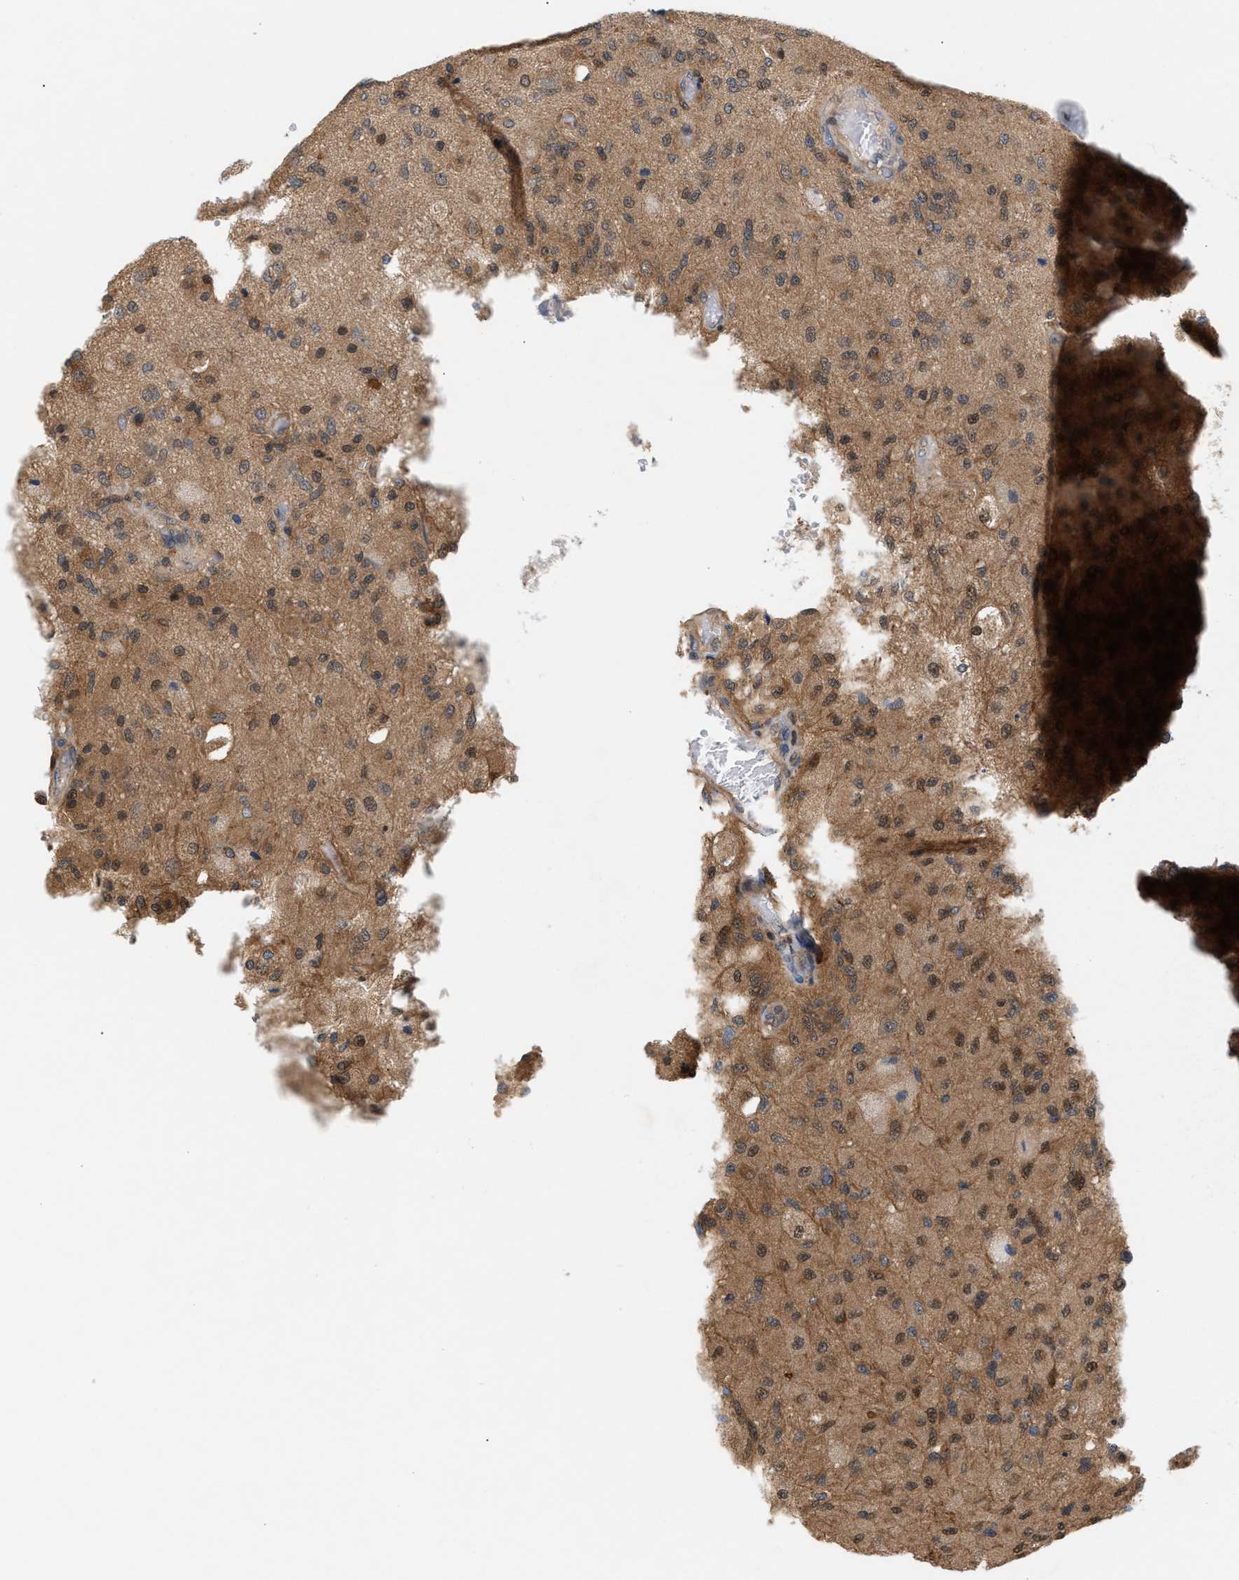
{"staining": {"intensity": "moderate", "quantity": ">75%", "location": "cytoplasmic/membranous"}, "tissue": "glioma", "cell_type": "Tumor cells", "image_type": "cancer", "snomed": [{"axis": "morphology", "description": "Normal tissue, NOS"}, {"axis": "morphology", "description": "Glioma, malignant, High grade"}, {"axis": "topography", "description": "Cerebral cortex"}], "caption": "Protein positivity by IHC reveals moderate cytoplasmic/membranous expression in about >75% of tumor cells in glioma.", "gene": "GLOD4", "patient": {"sex": "male", "age": 77}}